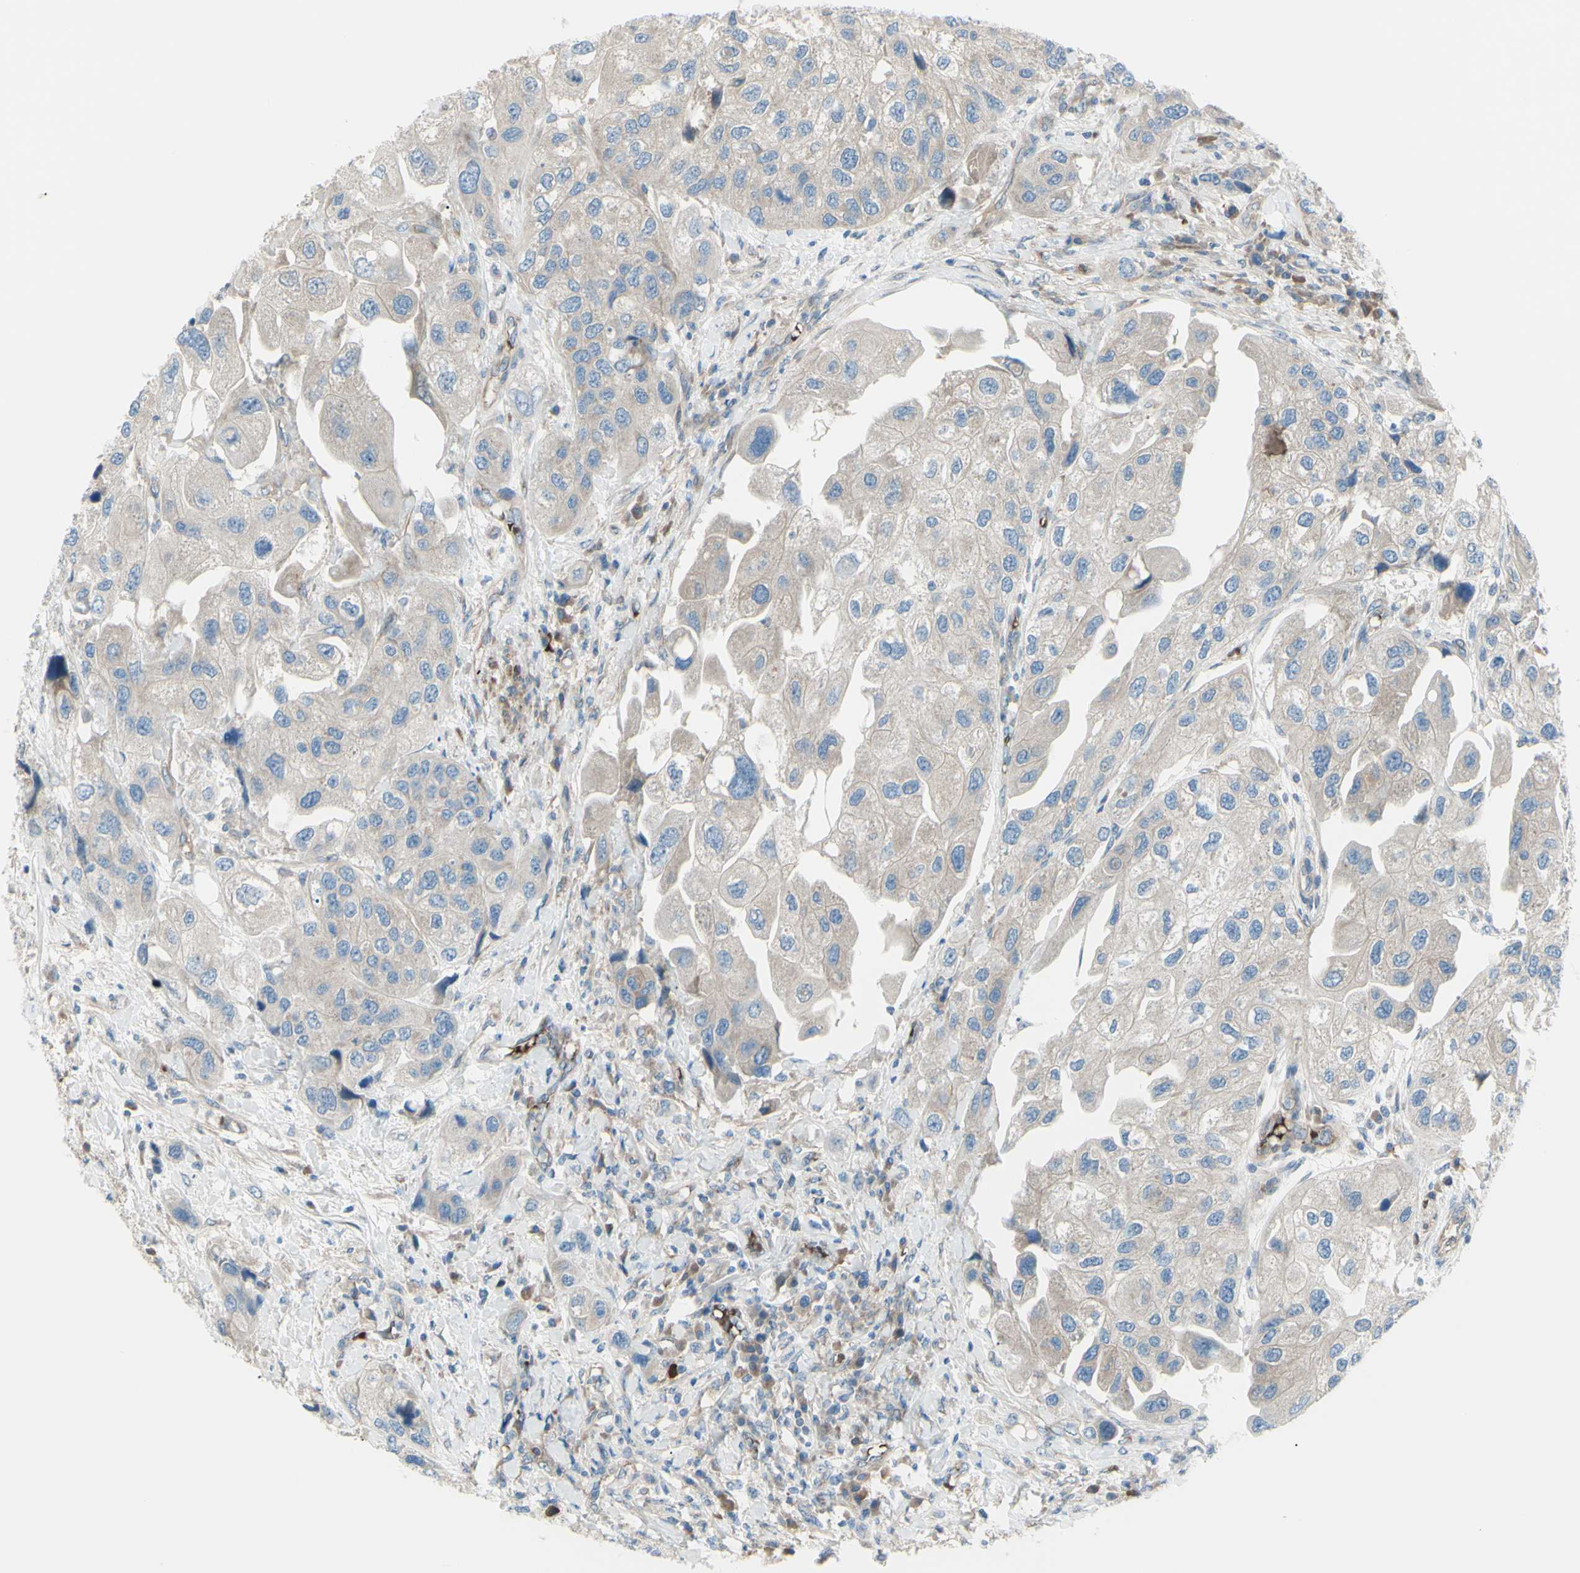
{"staining": {"intensity": "weak", "quantity": ">75%", "location": "cytoplasmic/membranous"}, "tissue": "urothelial cancer", "cell_type": "Tumor cells", "image_type": "cancer", "snomed": [{"axis": "morphology", "description": "Urothelial carcinoma, High grade"}, {"axis": "topography", "description": "Urinary bladder"}], "caption": "Immunohistochemistry (IHC) of human urothelial carcinoma (high-grade) reveals low levels of weak cytoplasmic/membranous staining in approximately >75% of tumor cells.", "gene": "PCDHGA2", "patient": {"sex": "female", "age": 64}}